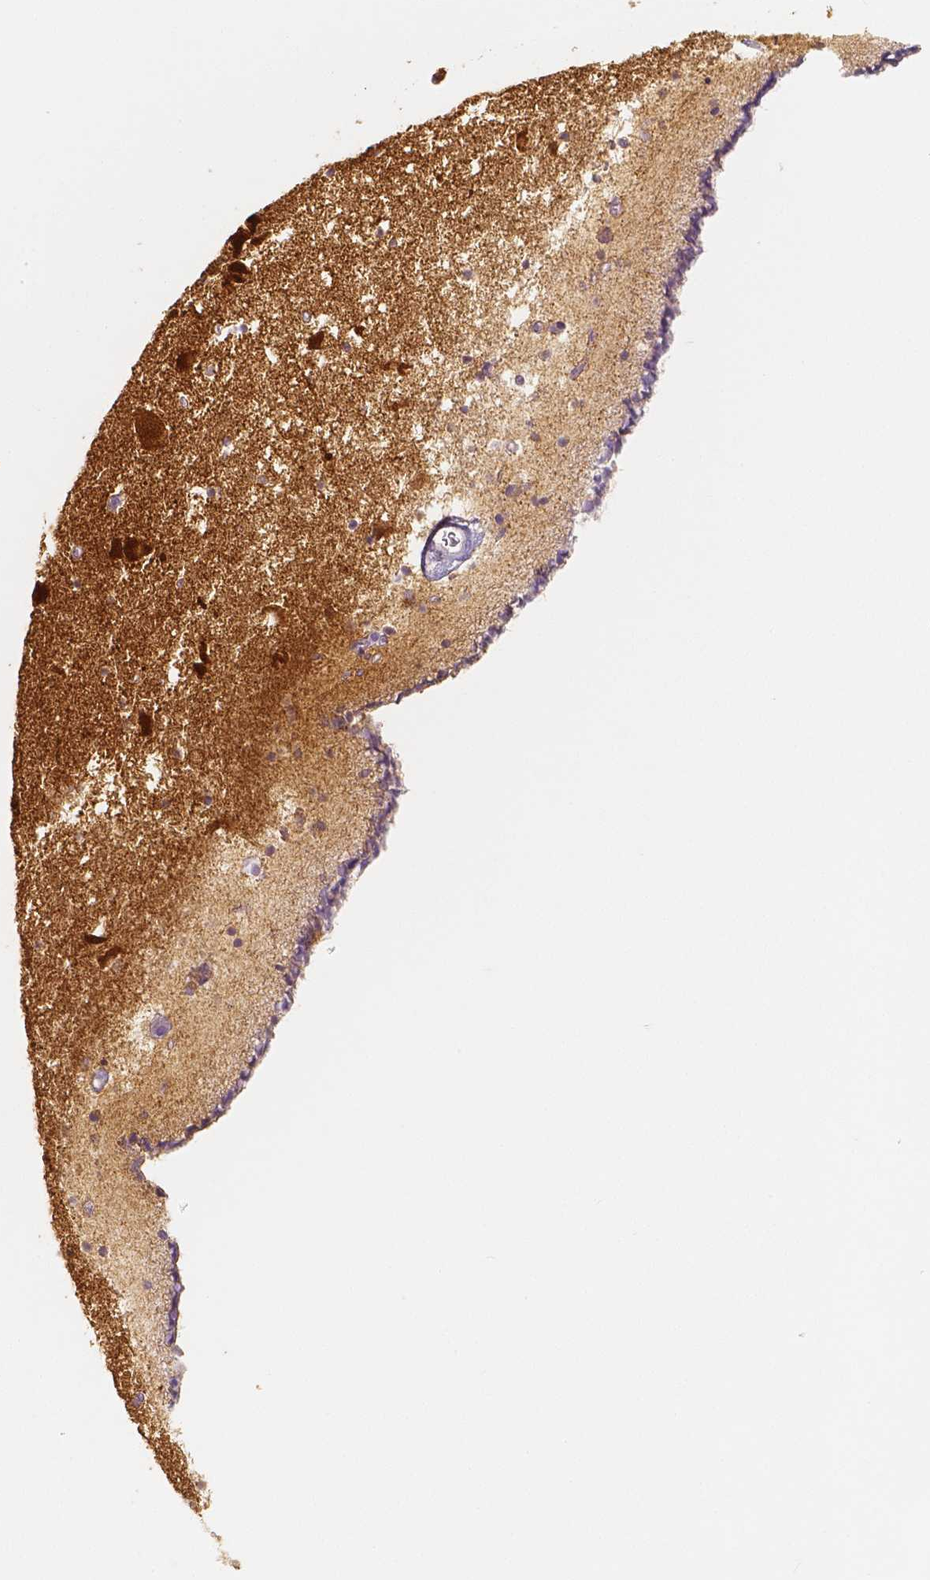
{"staining": {"intensity": "moderate", "quantity": ">75%", "location": "cytoplasmic/membranous"}, "tissue": "caudate", "cell_type": "Glial cells", "image_type": "normal", "snomed": [{"axis": "morphology", "description": "Normal tissue, NOS"}, {"axis": "topography", "description": "Lateral ventricle wall"}], "caption": "An image of caudate stained for a protein shows moderate cytoplasmic/membranous brown staining in glial cells.", "gene": "NECAB2", "patient": {"sex": "female", "age": 42}}